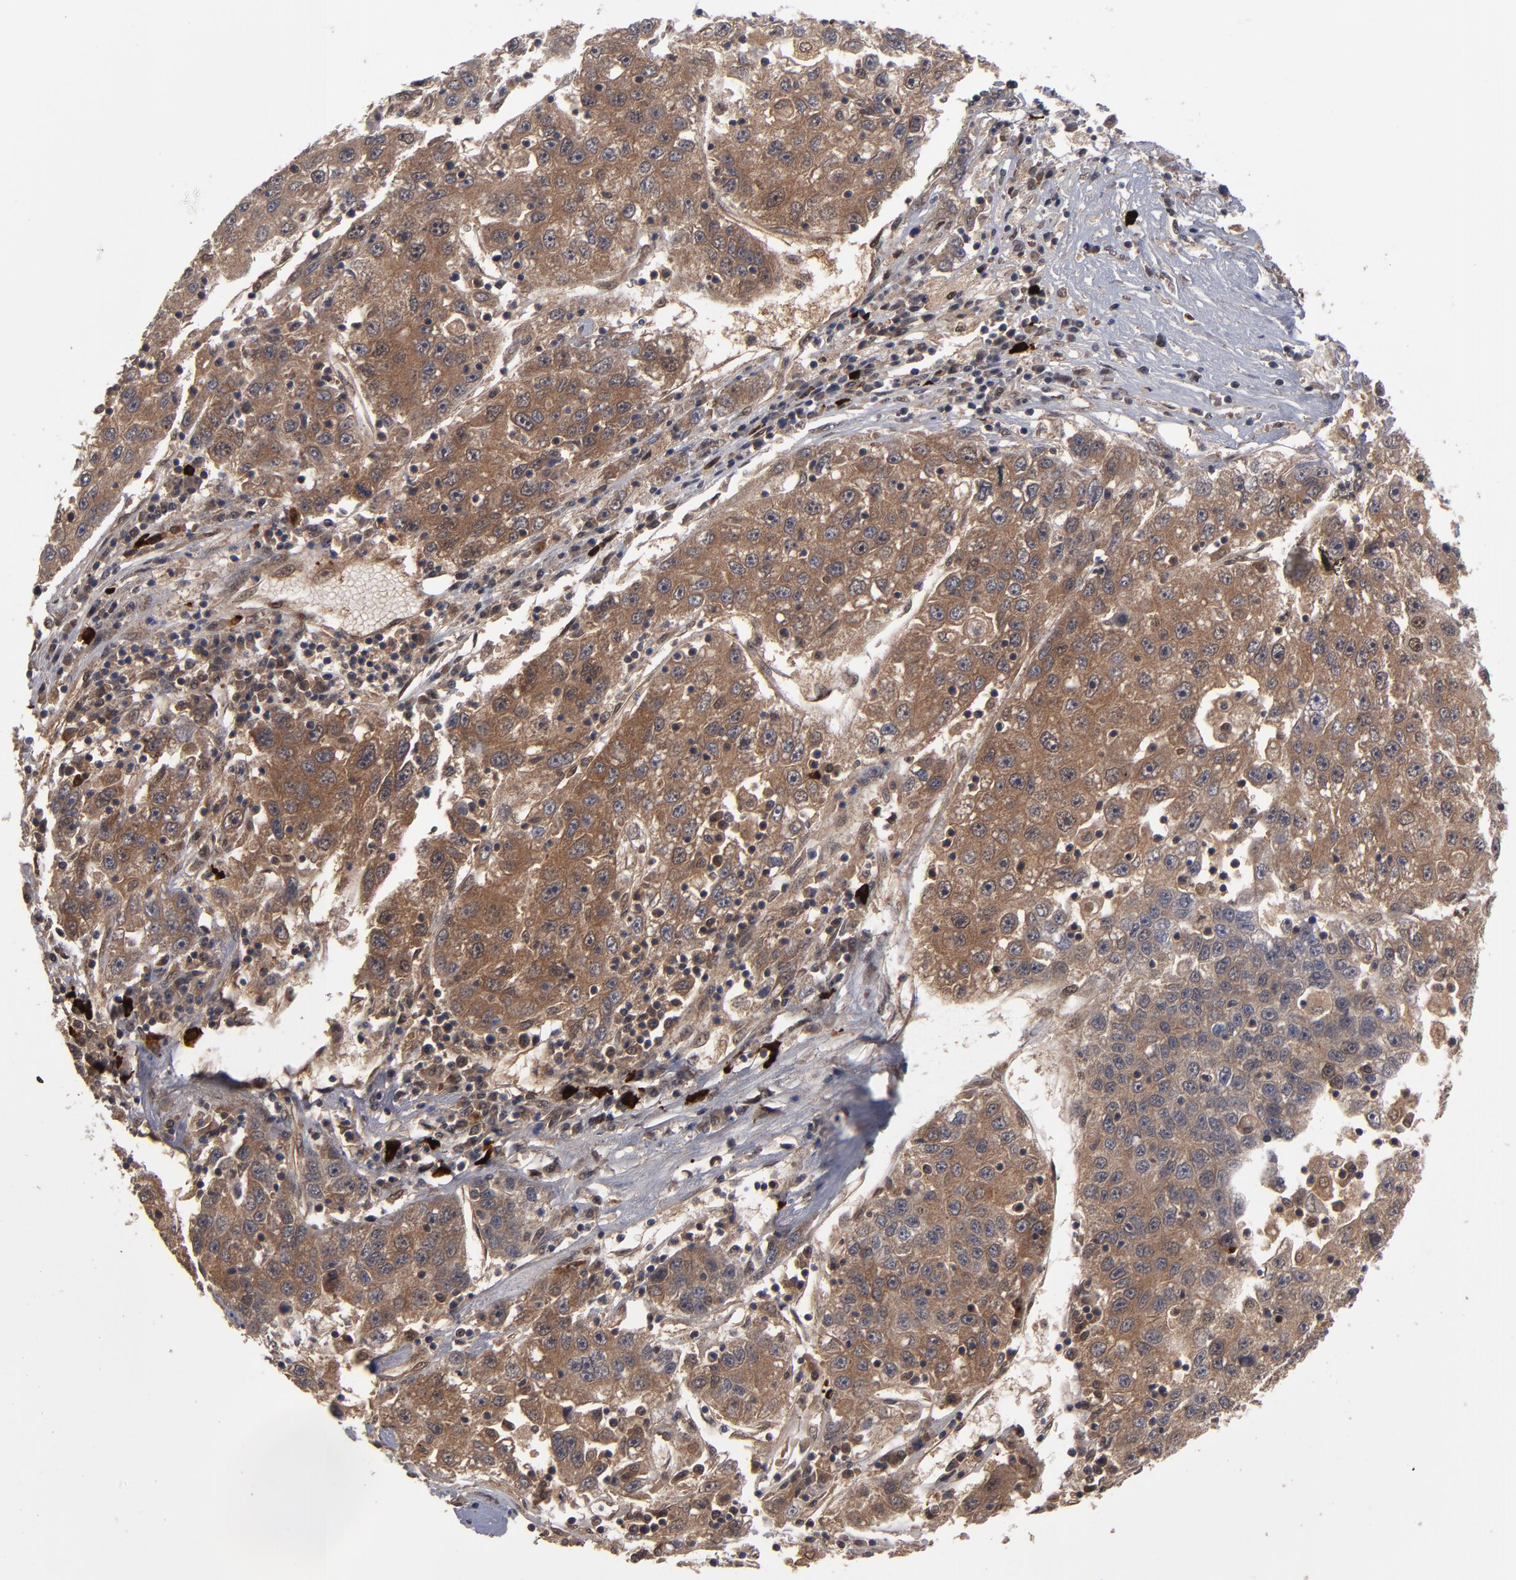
{"staining": {"intensity": "moderate", "quantity": ">75%", "location": "cytoplasmic/membranous,nuclear"}, "tissue": "liver cancer", "cell_type": "Tumor cells", "image_type": "cancer", "snomed": [{"axis": "morphology", "description": "Carcinoma, Hepatocellular, NOS"}, {"axis": "topography", "description": "Liver"}], "caption": "Protein staining of liver cancer tissue demonstrates moderate cytoplasmic/membranous and nuclear positivity in approximately >75% of tumor cells.", "gene": "HUWE1", "patient": {"sex": "male", "age": 49}}